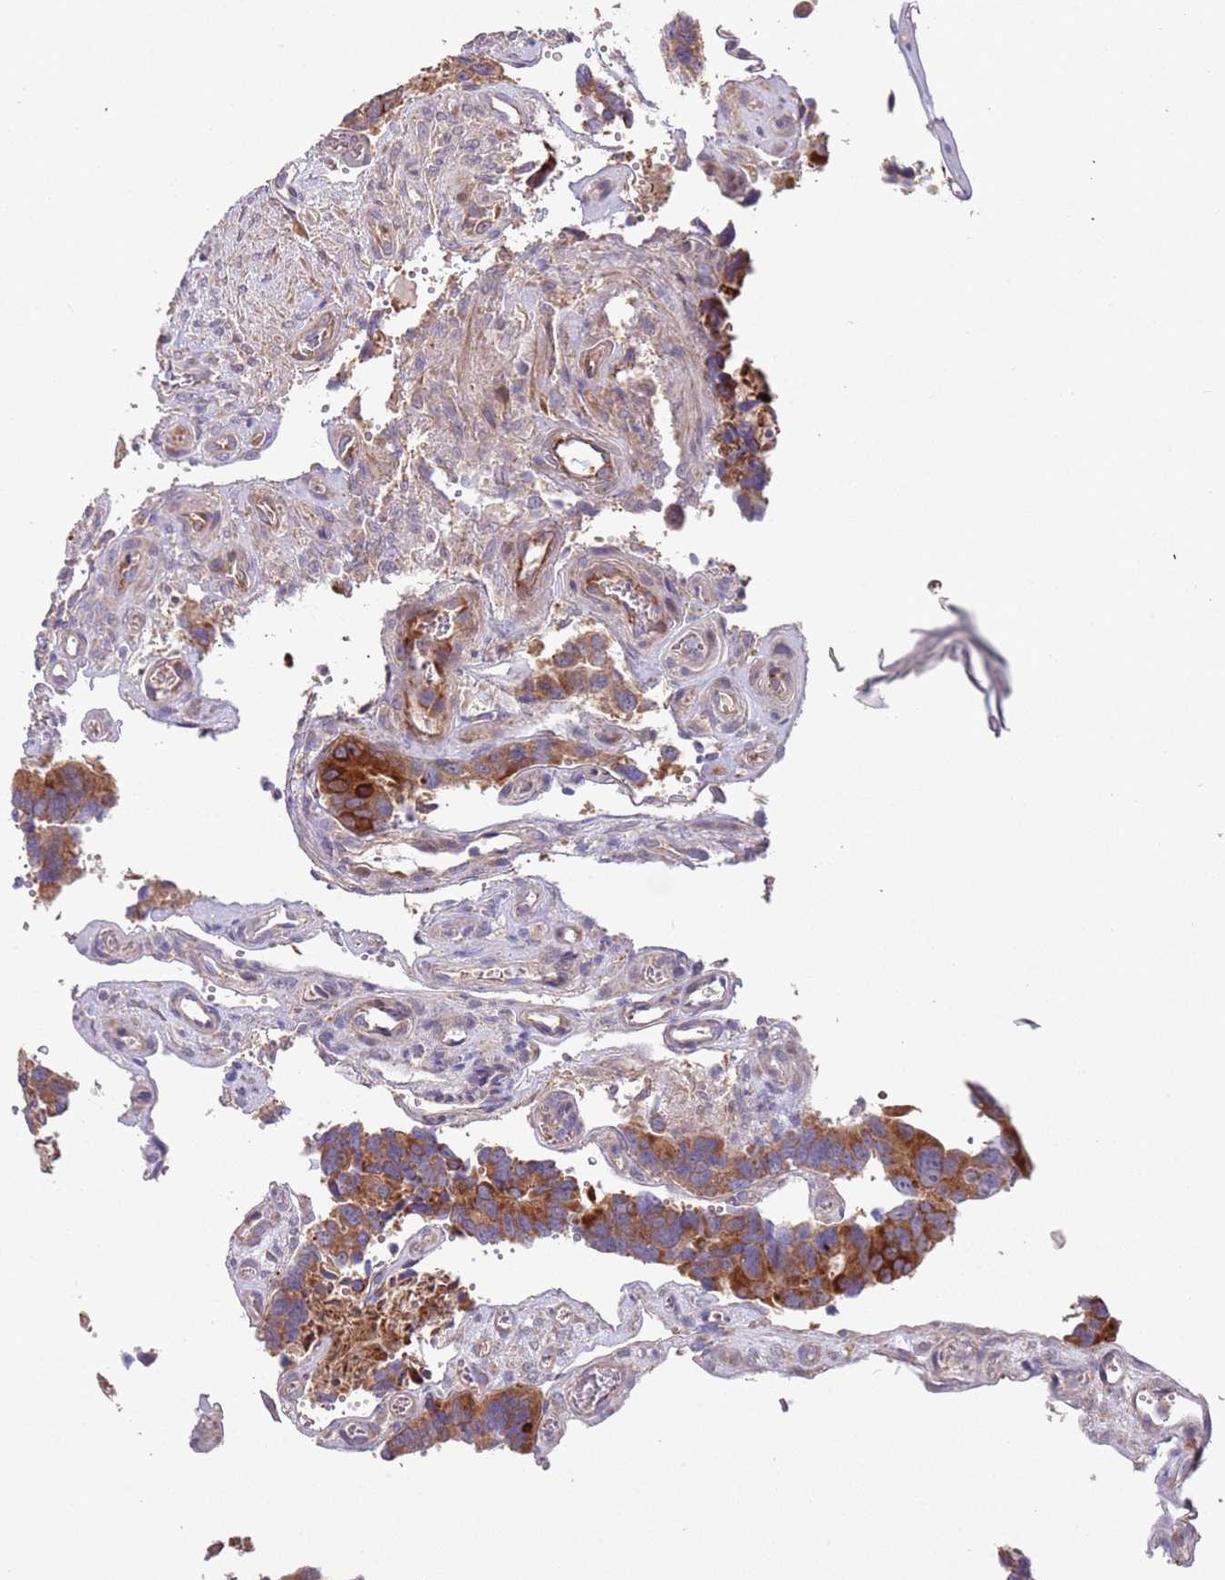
{"staining": {"intensity": "strong", "quantity": ">75%", "location": "cytoplasmic/membranous"}, "tissue": "colorectal cancer", "cell_type": "Tumor cells", "image_type": "cancer", "snomed": [{"axis": "morphology", "description": "Adenocarcinoma, NOS"}, {"axis": "topography", "description": "Colon"}], "caption": "Brown immunohistochemical staining in colorectal adenocarcinoma displays strong cytoplasmic/membranous expression in about >75% of tumor cells.", "gene": "ABCC10", "patient": {"sex": "male", "age": 84}}